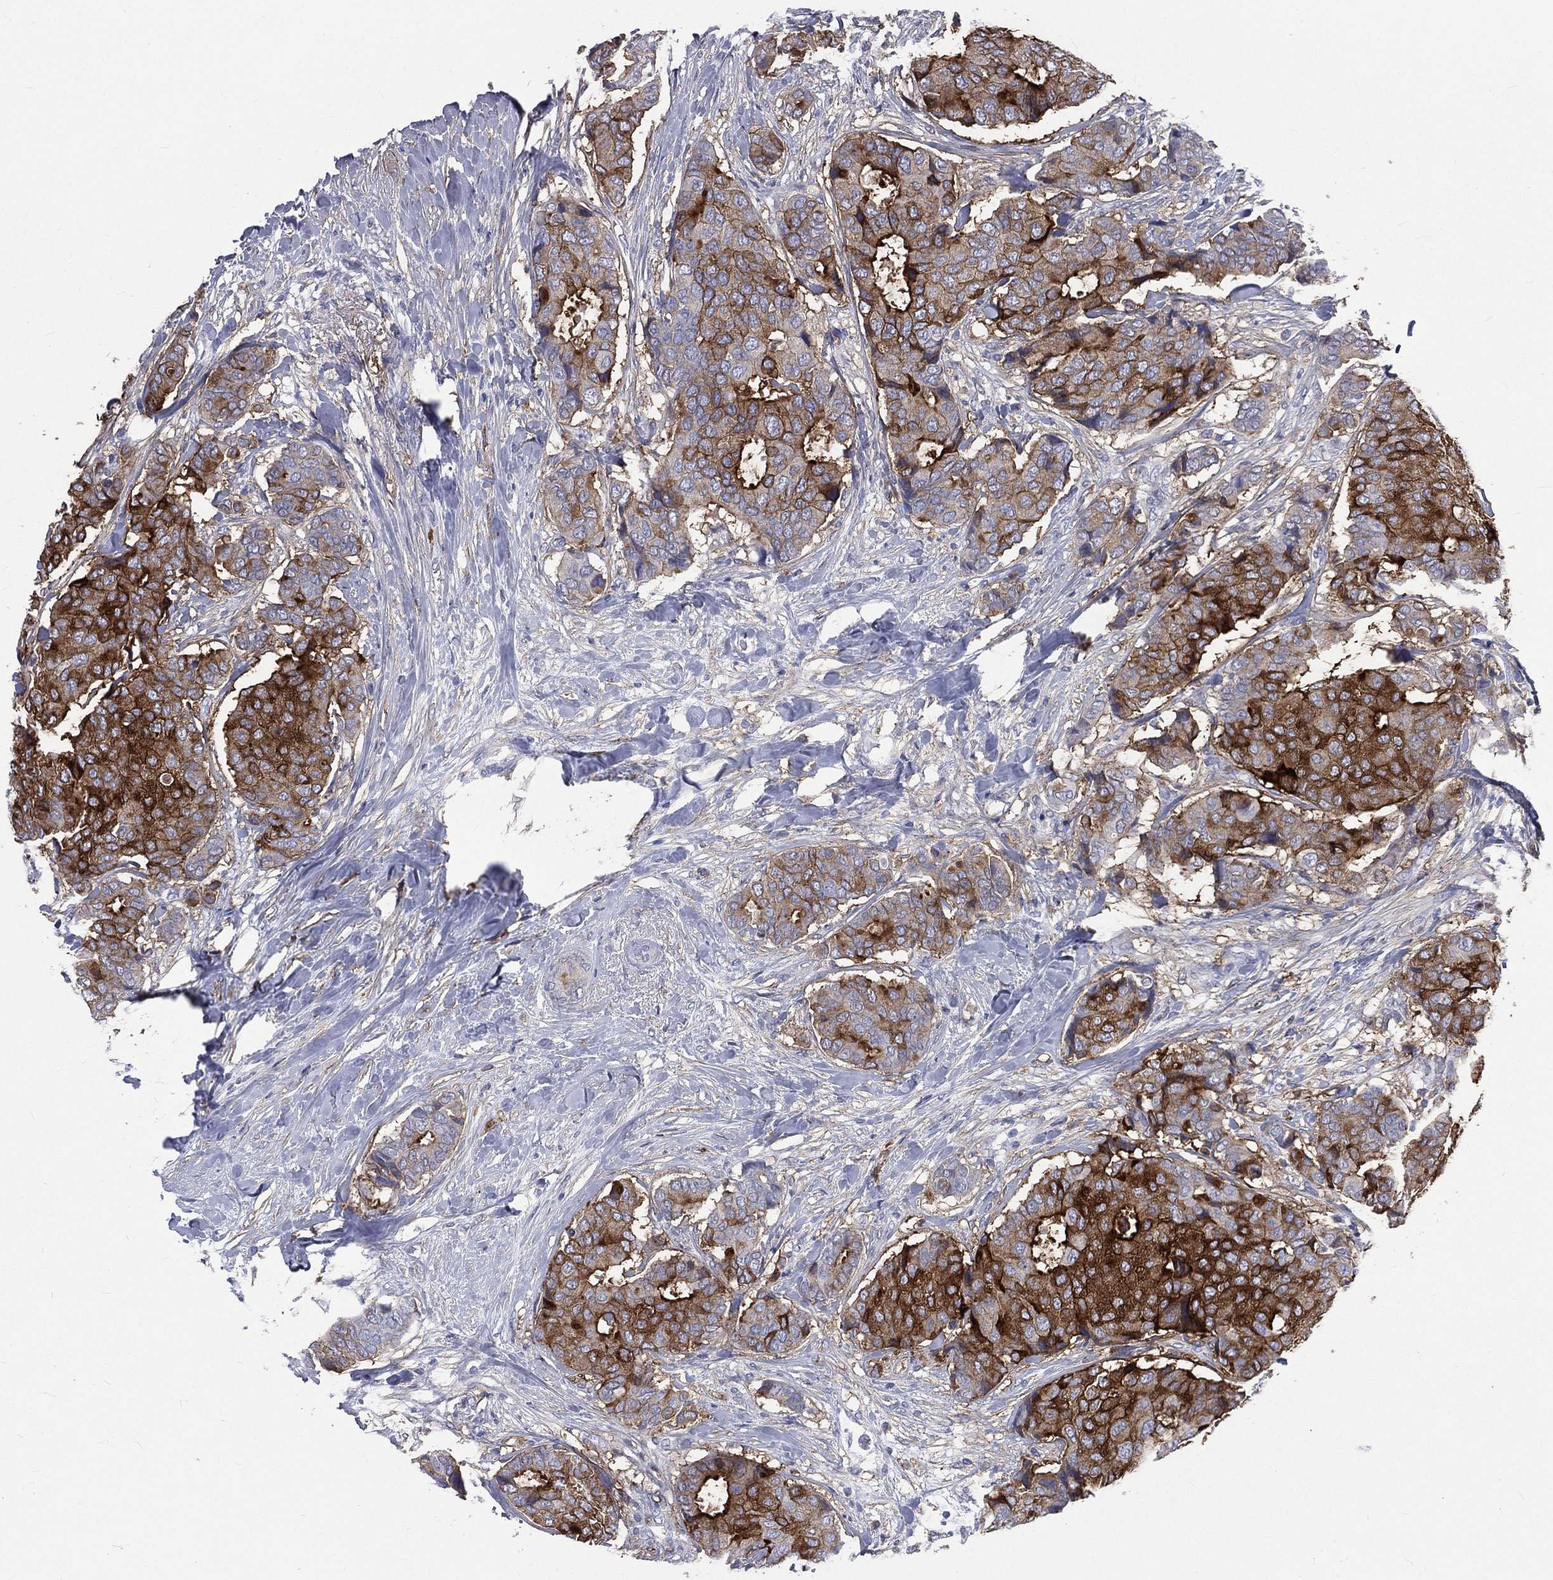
{"staining": {"intensity": "strong", "quantity": ">75%", "location": "cytoplasmic/membranous"}, "tissue": "breast cancer", "cell_type": "Tumor cells", "image_type": "cancer", "snomed": [{"axis": "morphology", "description": "Duct carcinoma"}, {"axis": "topography", "description": "Breast"}], "caption": "Immunohistochemical staining of human infiltrating ductal carcinoma (breast) displays high levels of strong cytoplasmic/membranous protein expression in approximately >75% of tumor cells.", "gene": "BASP1", "patient": {"sex": "female", "age": 75}}